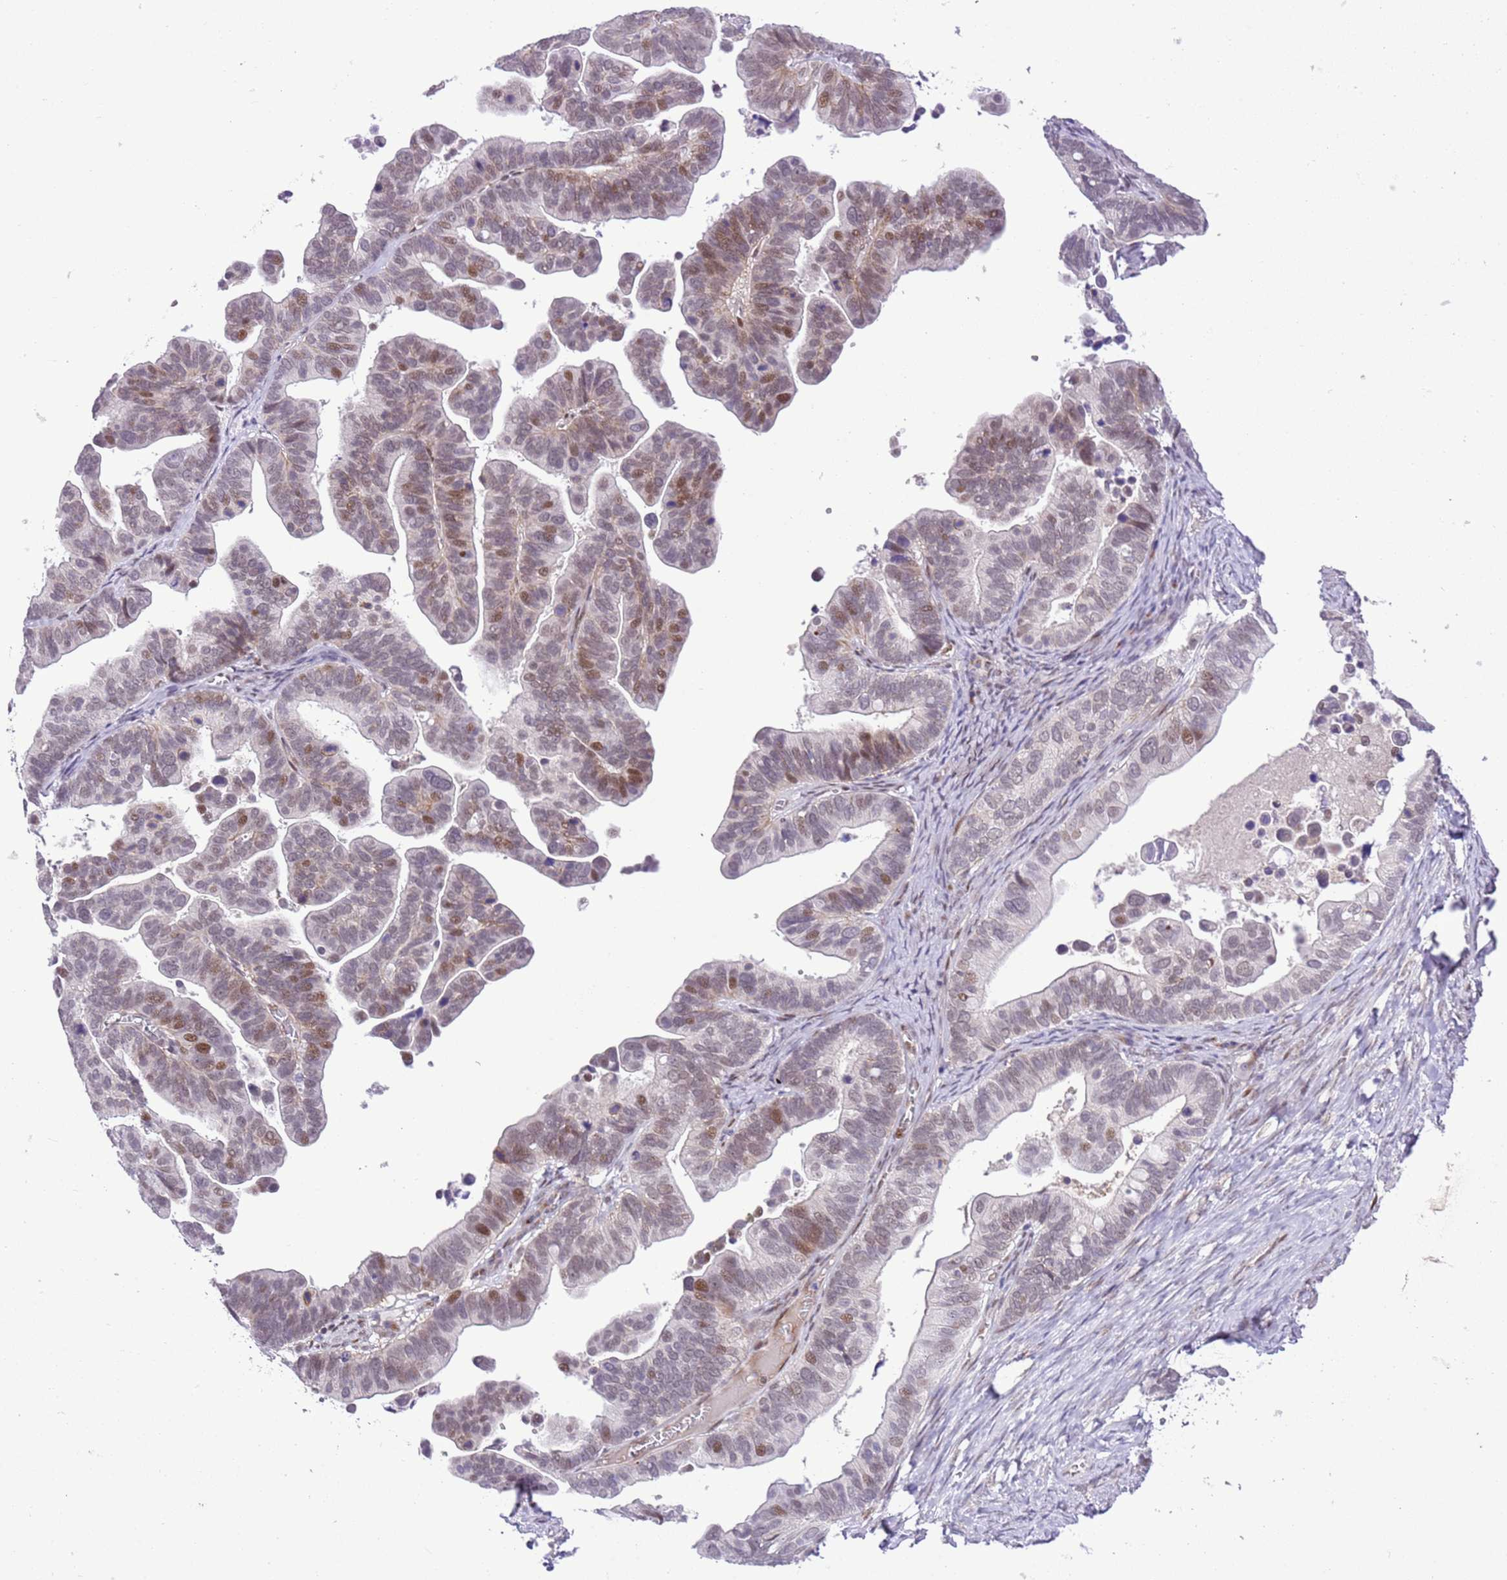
{"staining": {"intensity": "moderate", "quantity": "<25%", "location": "nuclear"}, "tissue": "ovarian cancer", "cell_type": "Tumor cells", "image_type": "cancer", "snomed": [{"axis": "morphology", "description": "Cystadenocarcinoma, serous, NOS"}, {"axis": "topography", "description": "Ovary"}], "caption": "Immunohistochemistry (IHC) histopathology image of human serous cystadenocarcinoma (ovarian) stained for a protein (brown), which demonstrates low levels of moderate nuclear staining in approximately <25% of tumor cells.", "gene": "NACC2", "patient": {"sex": "female", "age": 56}}